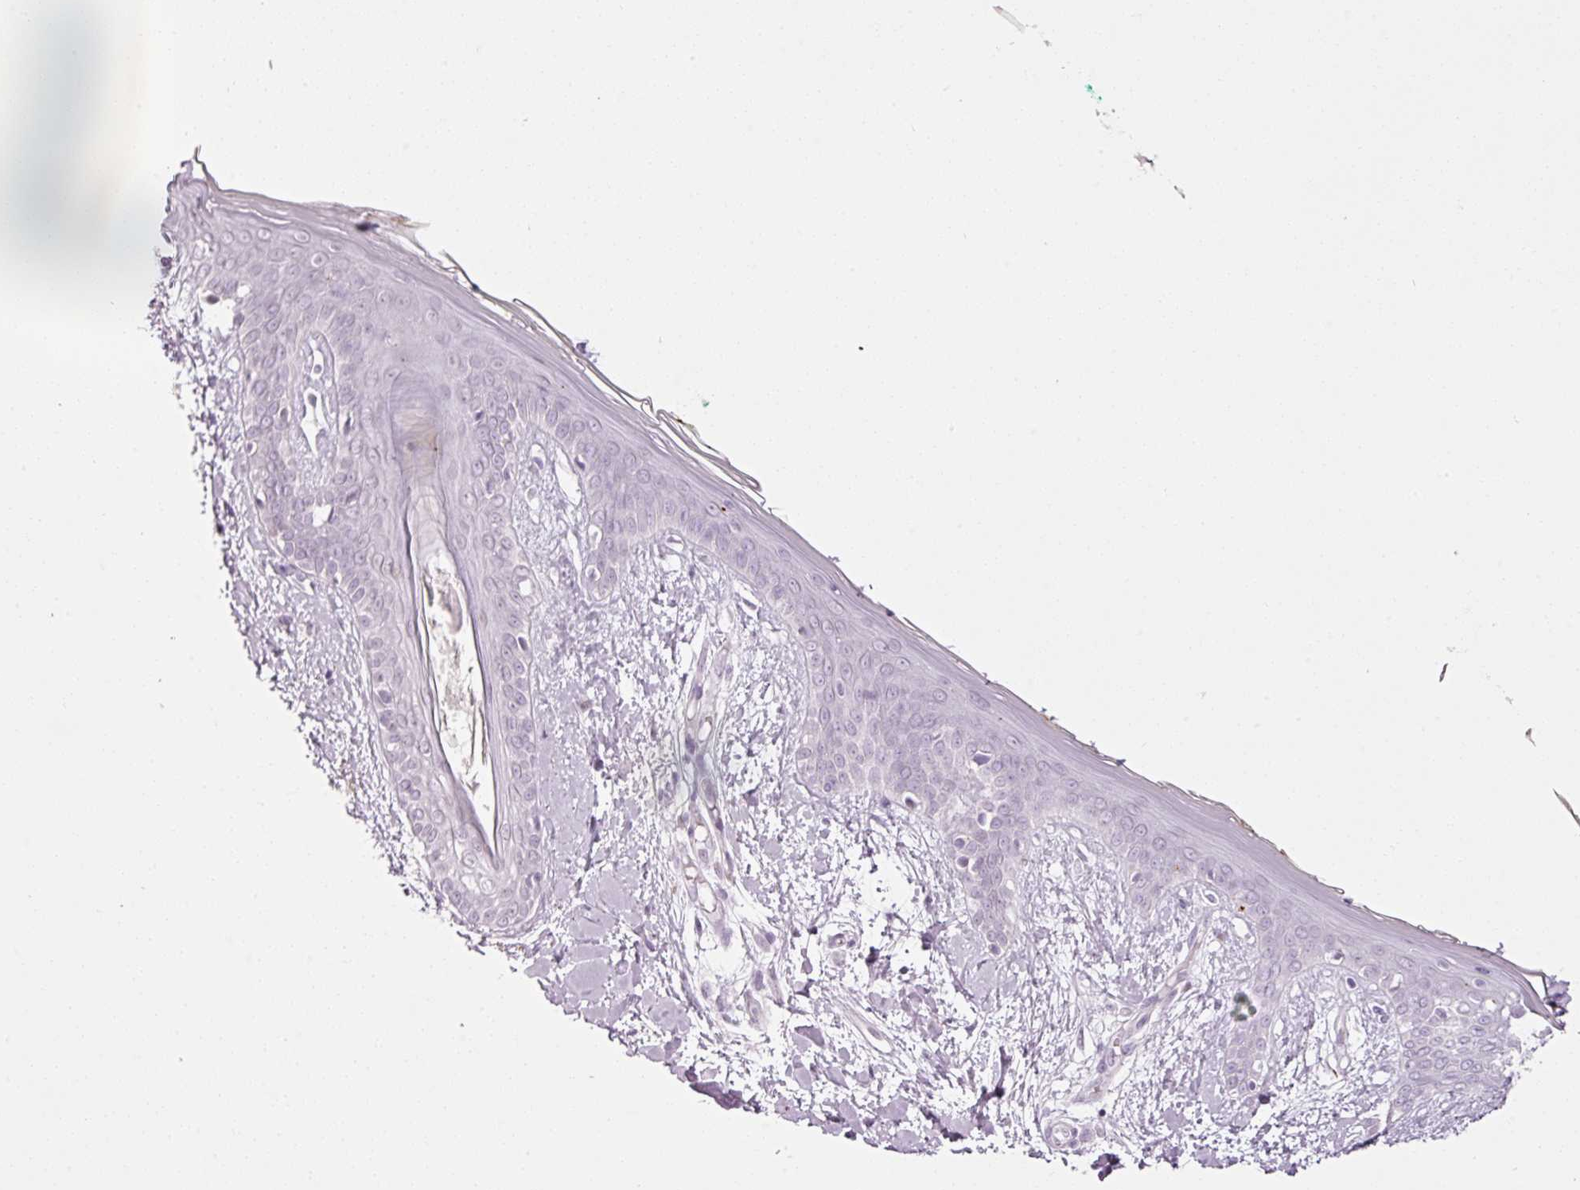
{"staining": {"intensity": "negative", "quantity": "none", "location": "none"}, "tissue": "skin", "cell_type": "Fibroblasts", "image_type": "normal", "snomed": [{"axis": "morphology", "description": "Normal tissue, NOS"}, {"axis": "topography", "description": "Skin"}], "caption": "Immunohistochemistry image of normal human skin stained for a protein (brown), which displays no positivity in fibroblasts. The staining was performed using DAB (3,3'-diaminobenzidine) to visualize the protein expression in brown, while the nuclei were stained in blue with hematoxylin (Magnification: 20x).", "gene": "ANKRD20A1", "patient": {"sex": "female", "age": 34}}